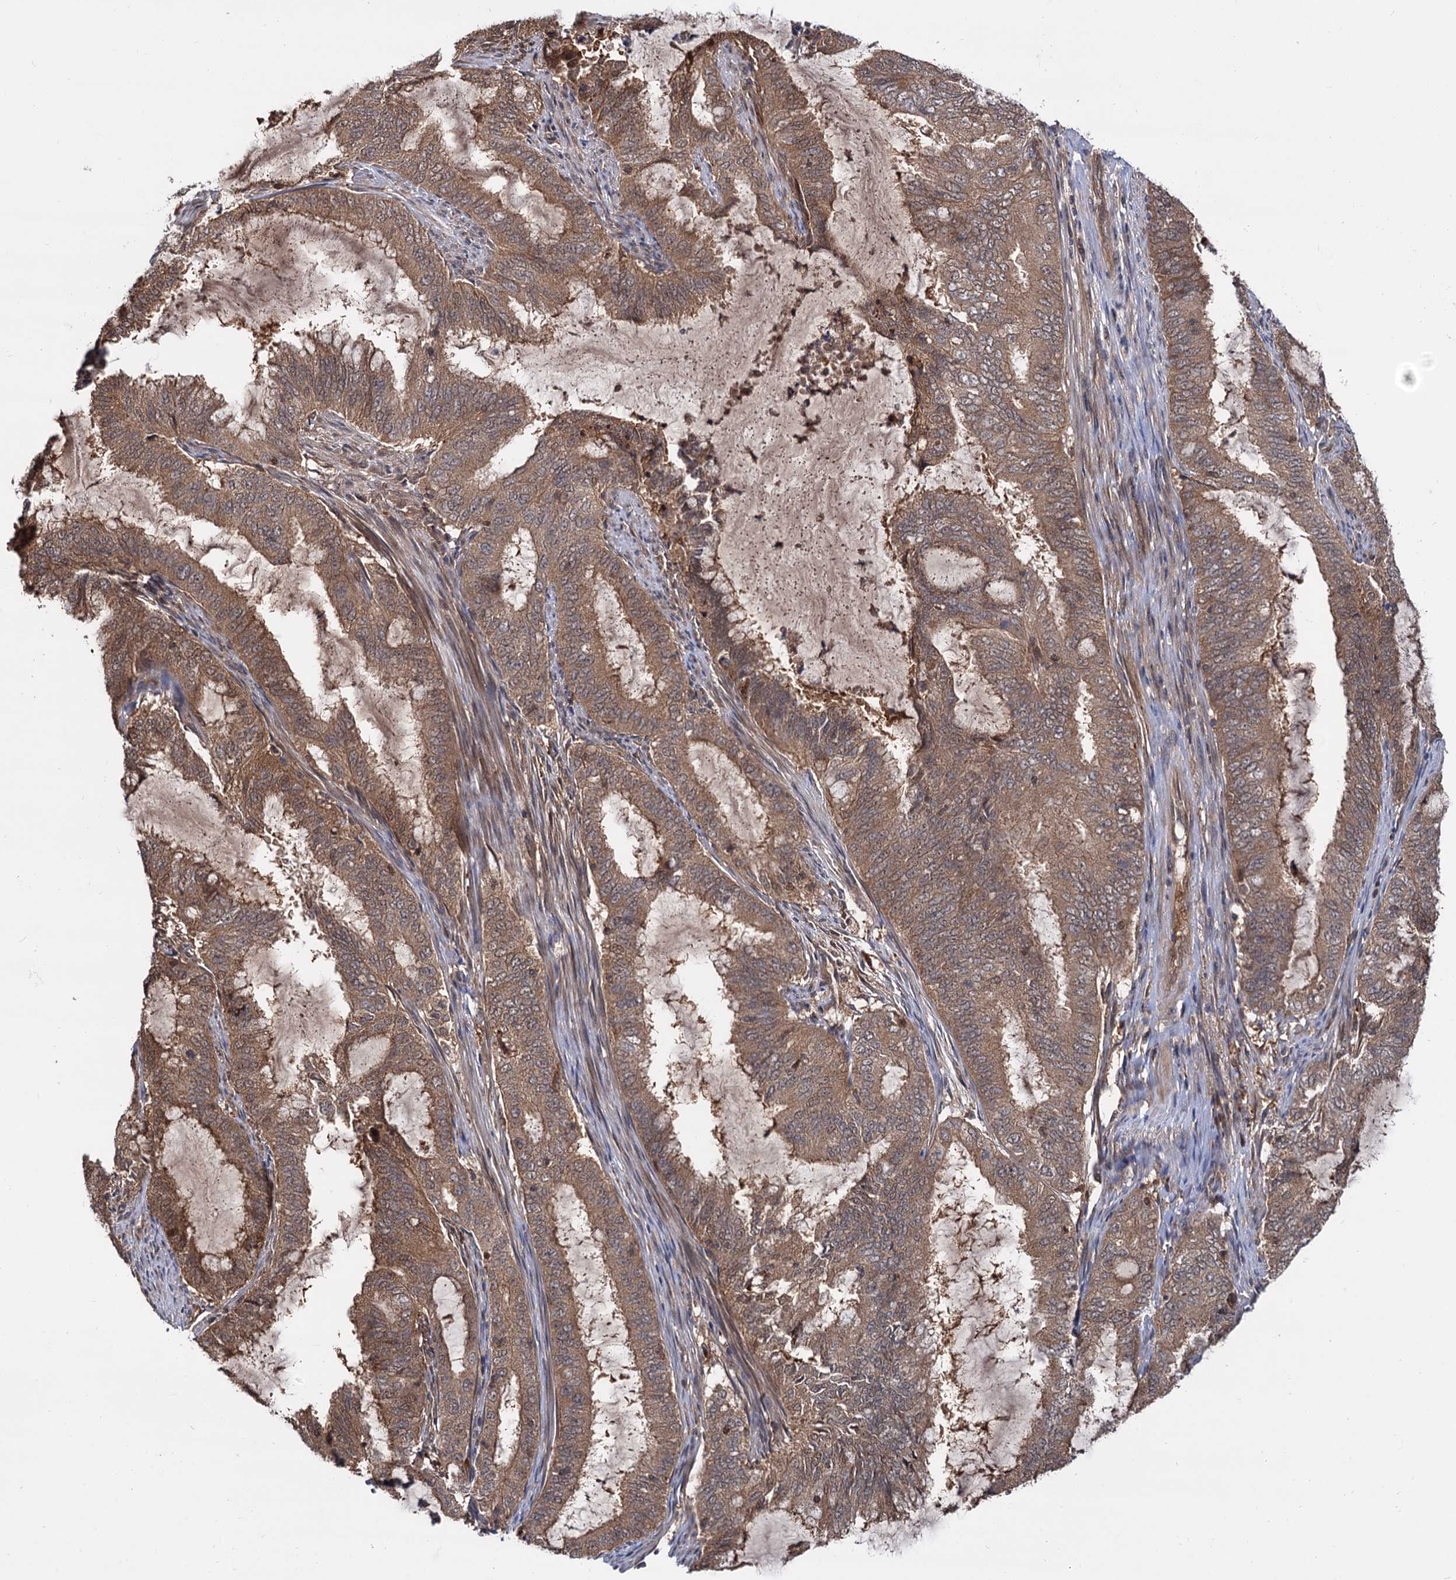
{"staining": {"intensity": "moderate", "quantity": ">75%", "location": "cytoplasmic/membranous"}, "tissue": "endometrial cancer", "cell_type": "Tumor cells", "image_type": "cancer", "snomed": [{"axis": "morphology", "description": "Adenocarcinoma, NOS"}, {"axis": "topography", "description": "Endometrium"}], "caption": "This is an image of immunohistochemistry staining of endometrial adenocarcinoma, which shows moderate positivity in the cytoplasmic/membranous of tumor cells.", "gene": "SELENOP", "patient": {"sex": "female", "age": 51}}